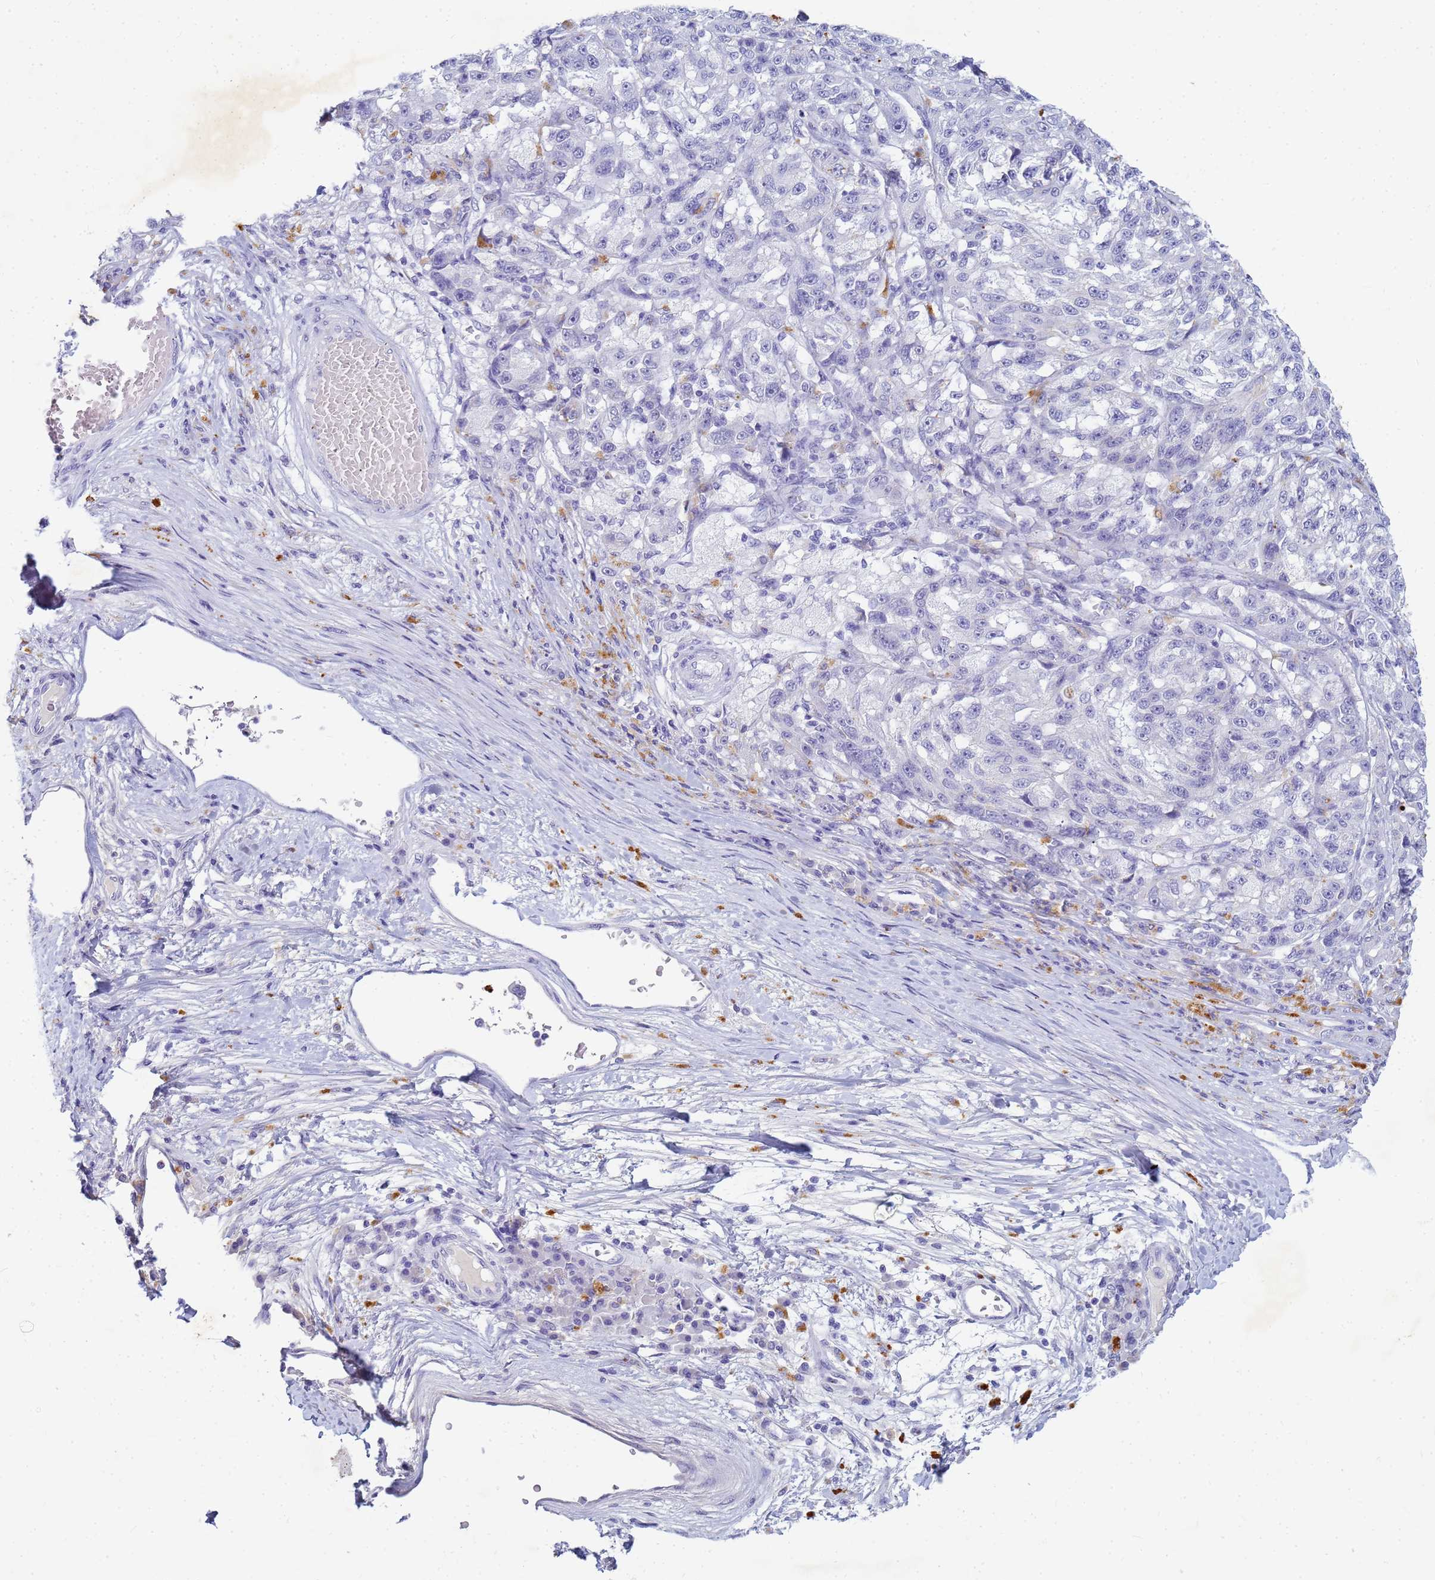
{"staining": {"intensity": "negative", "quantity": "none", "location": "none"}, "tissue": "melanoma", "cell_type": "Tumor cells", "image_type": "cancer", "snomed": [{"axis": "morphology", "description": "Malignant melanoma, NOS"}, {"axis": "topography", "description": "Skin"}], "caption": "Melanoma stained for a protein using immunohistochemistry (IHC) displays no positivity tumor cells.", "gene": "B3GNT8", "patient": {"sex": "male", "age": 53}}